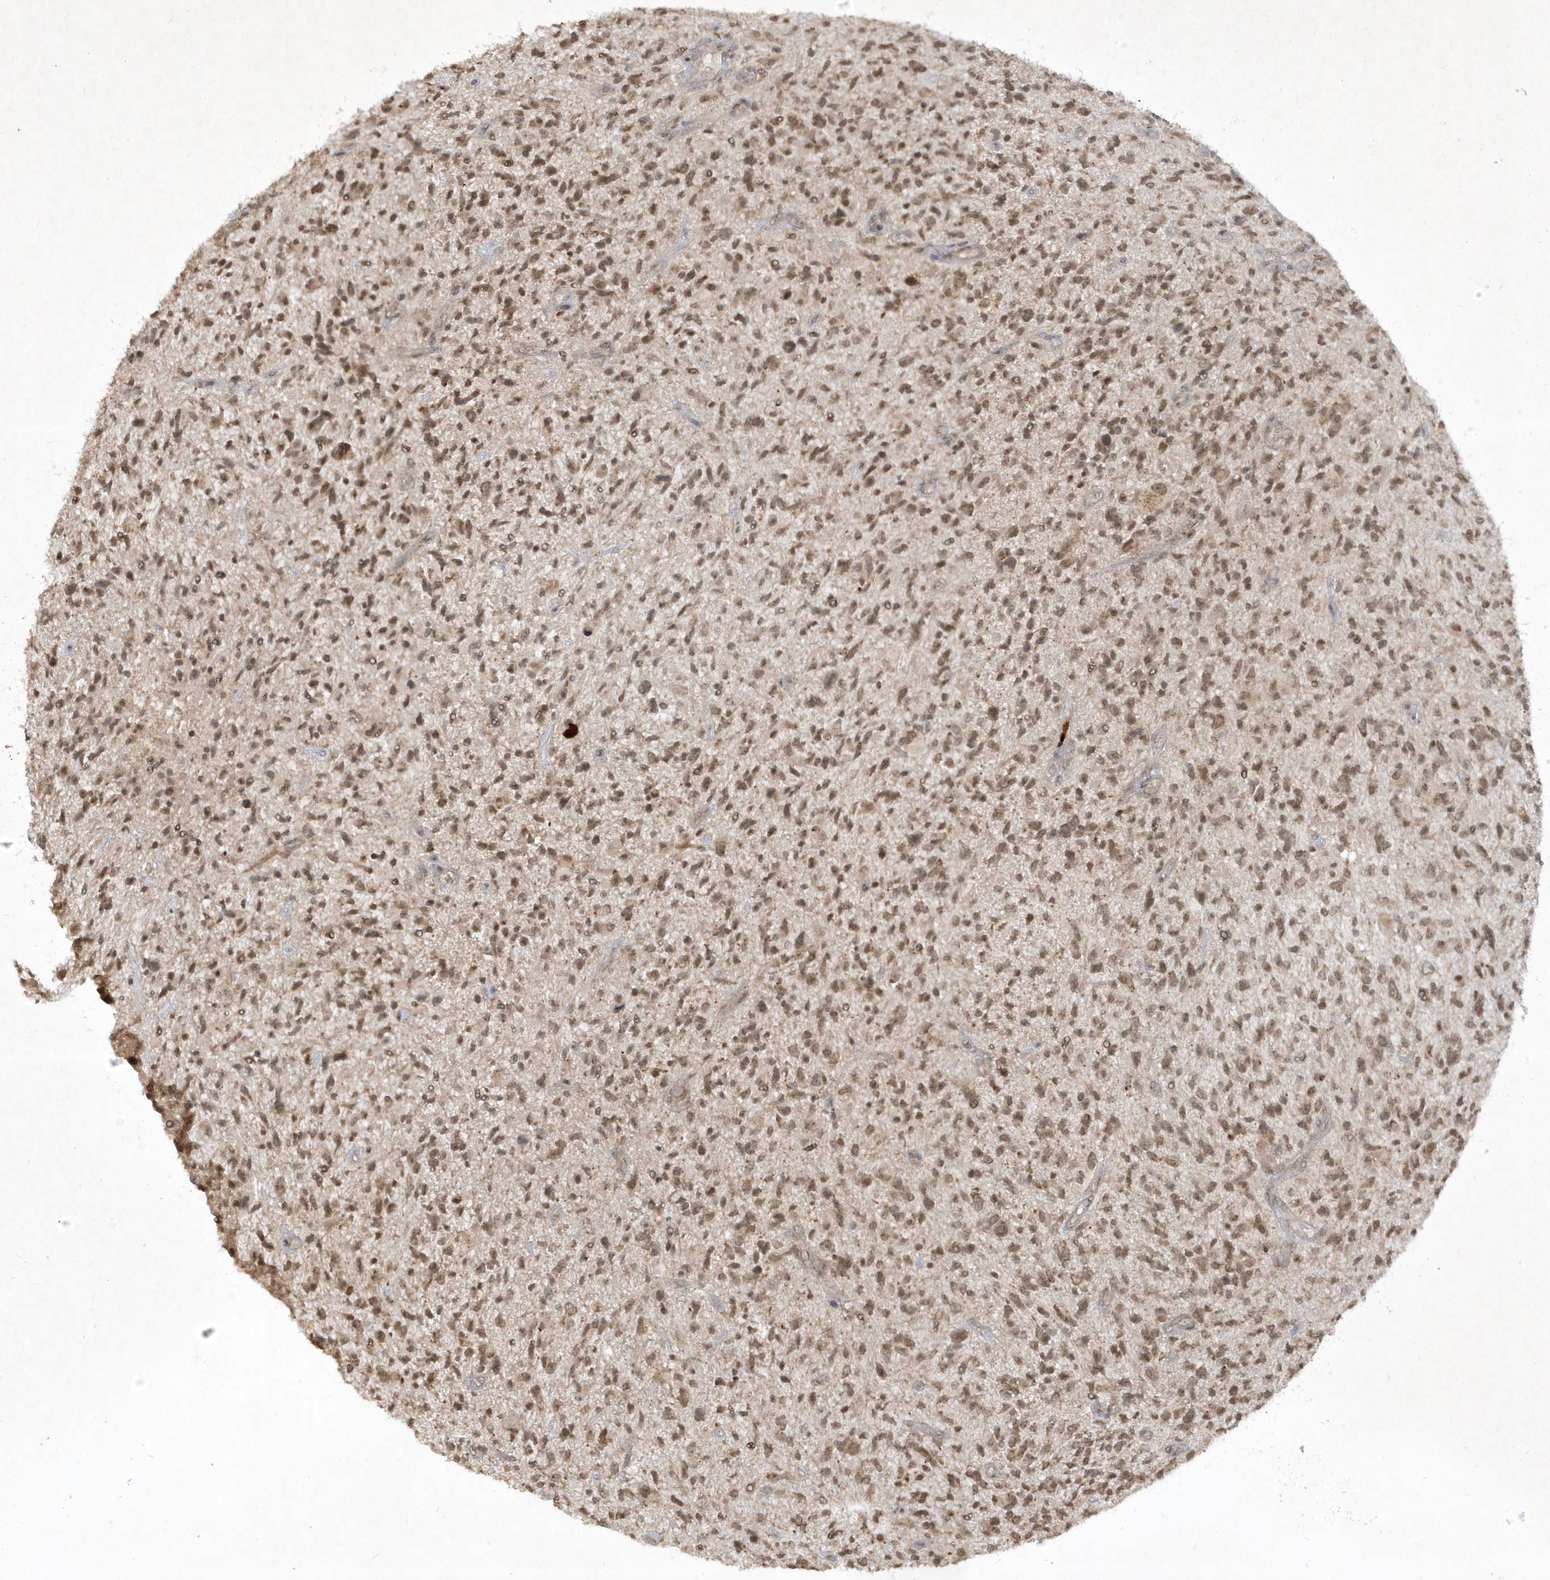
{"staining": {"intensity": "moderate", "quantity": ">75%", "location": "cytoplasmic/membranous"}, "tissue": "glioma", "cell_type": "Tumor cells", "image_type": "cancer", "snomed": [{"axis": "morphology", "description": "Glioma, malignant, High grade"}, {"axis": "topography", "description": "Brain"}], "caption": "Malignant glioma (high-grade) stained with a protein marker reveals moderate staining in tumor cells.", "gene": "ZNF213", "patient": {"sex": "male", "age": 47}}